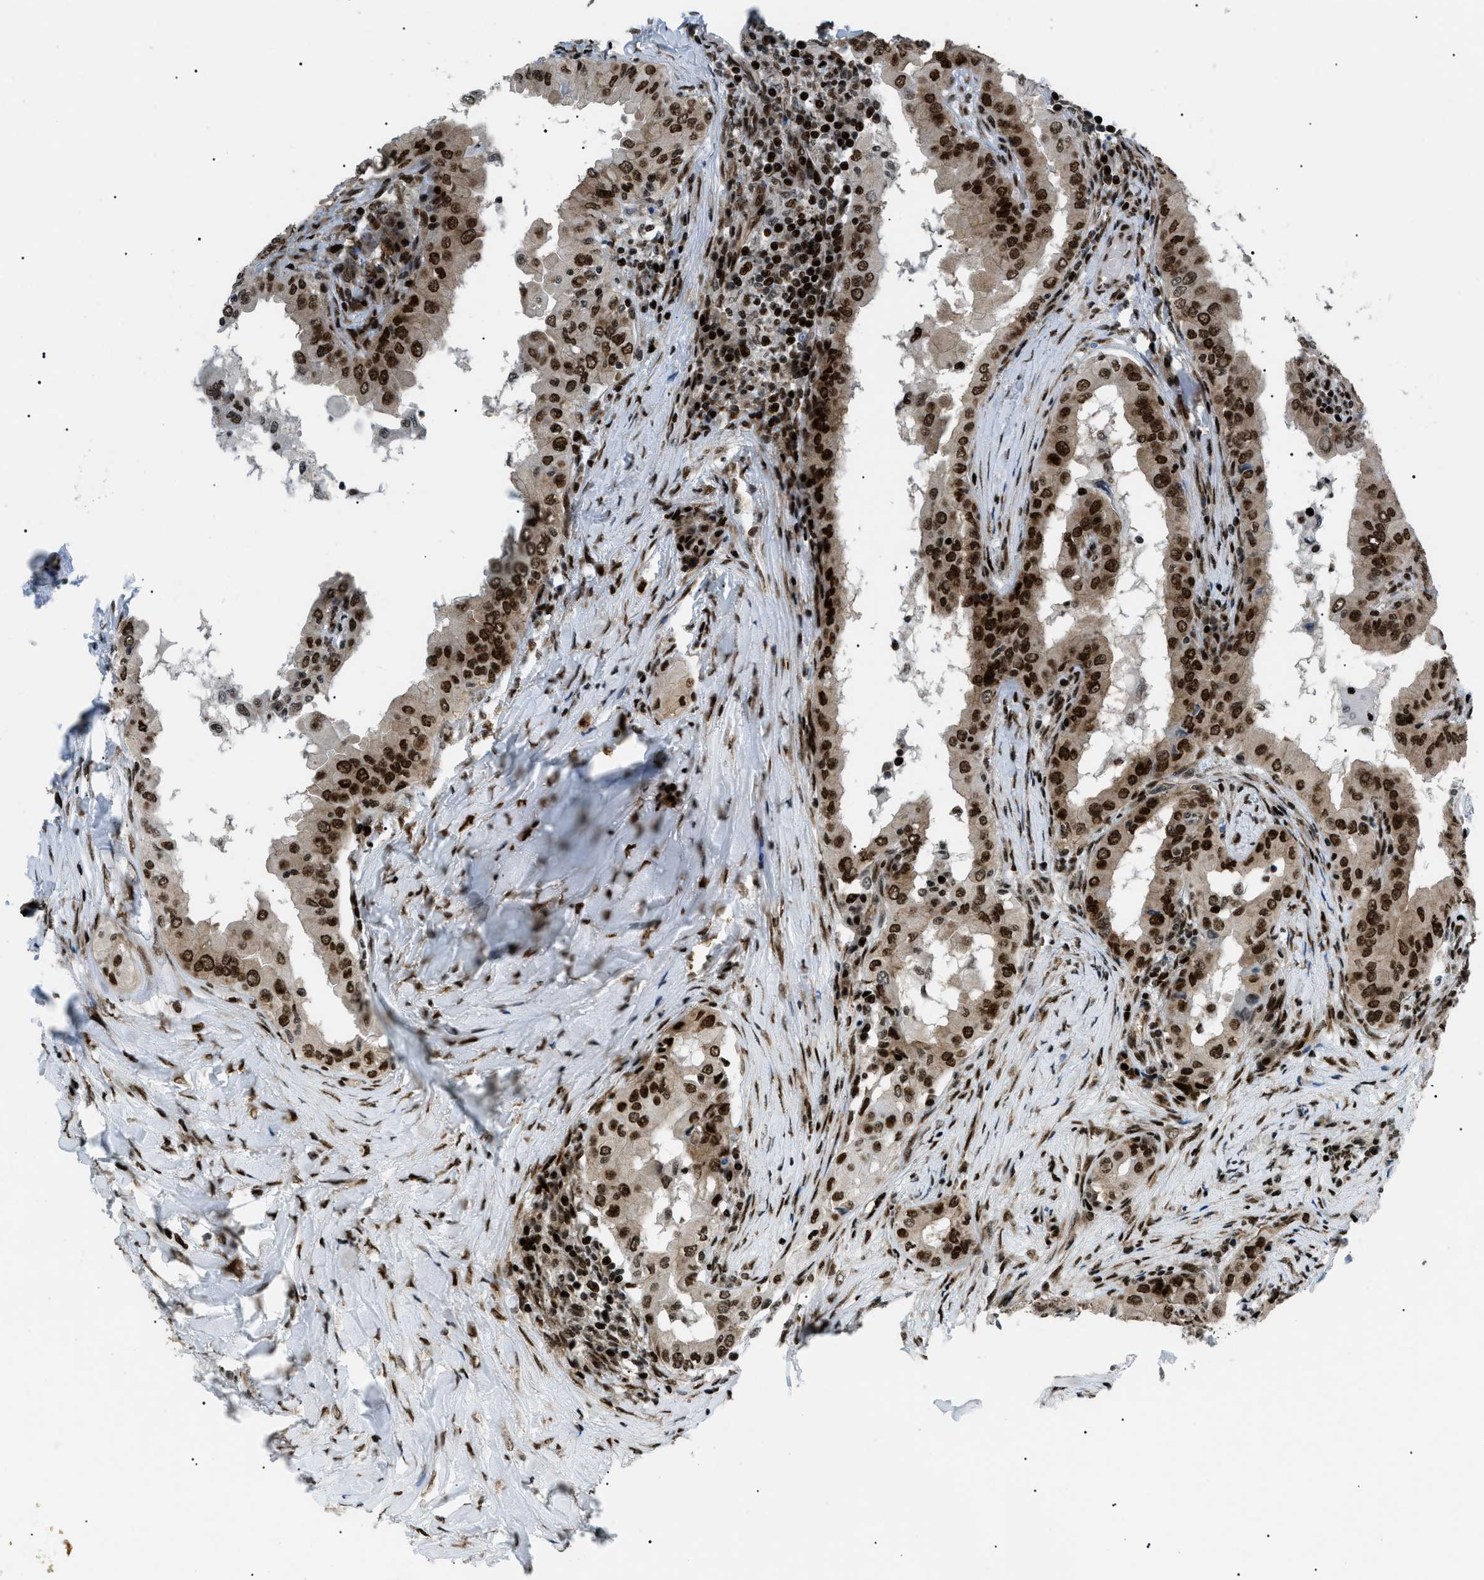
{"staining": {"intensity": "strong", "quantity": ">75%", "location": "cytoplasmic/membranous,nuclear"}, "tissue": "thyroid cancer", "cell_type": "Tumor cells", "image_type": "cancer", "snomed": [{"axis": "morphology", "description": "Papillary adenocarcinoma, NOS"}, {"axis": "topography", "description": "Thyroid gland"}], "caption": "Tumor cells reveal strong cytoplasmic/membranous and nuclear staining in about >75% of cells in thyroid cancer. (DAB IHC with brightfield microscopy, high magnification).", "gene": "HNRNPK", "patient": {"sex": "male", "age": 33}}